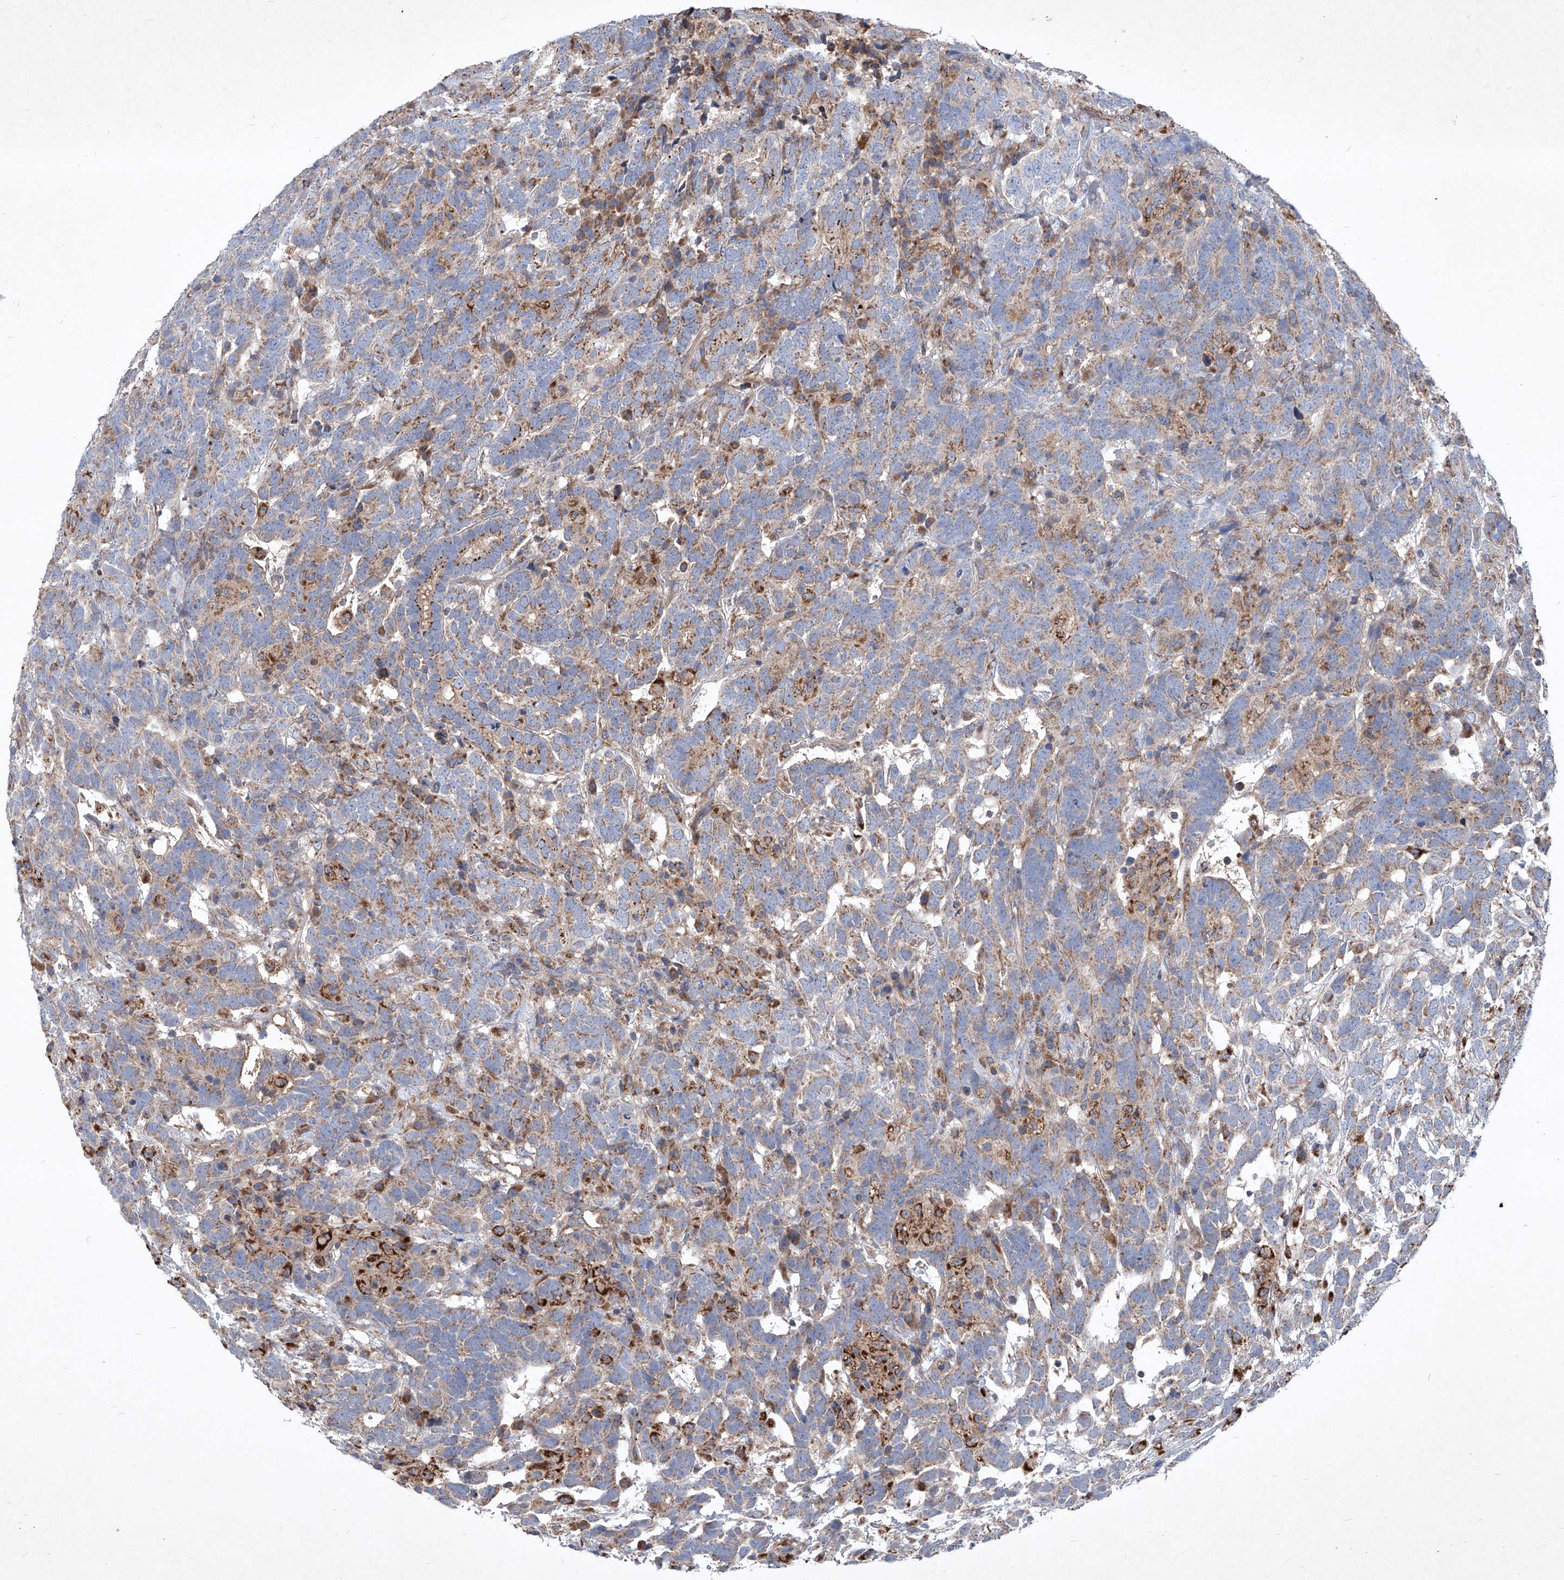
{"staining": {"intensity": "weak", "quantity": "25%-75%", "location": "cytoplasmic/membranous"}, "tissue": "testis cancer", "cell_type": "Tumor cells", "image_type": "cancer", "snomed": [{"axis": "morphology", "description": "Carcinoma, Embryonal, NOS"}, {"axis": "topography", "description": "Testis"}], "caption": "This is a micrograph of immunohistochemistry staining of testis cancer (embryonal carcinoma), which shows weak staining in the cytoplasmic/membranous of tumor cells.", "gene": "EPHA8", "patient": {"sex": "male", "age": 26}}